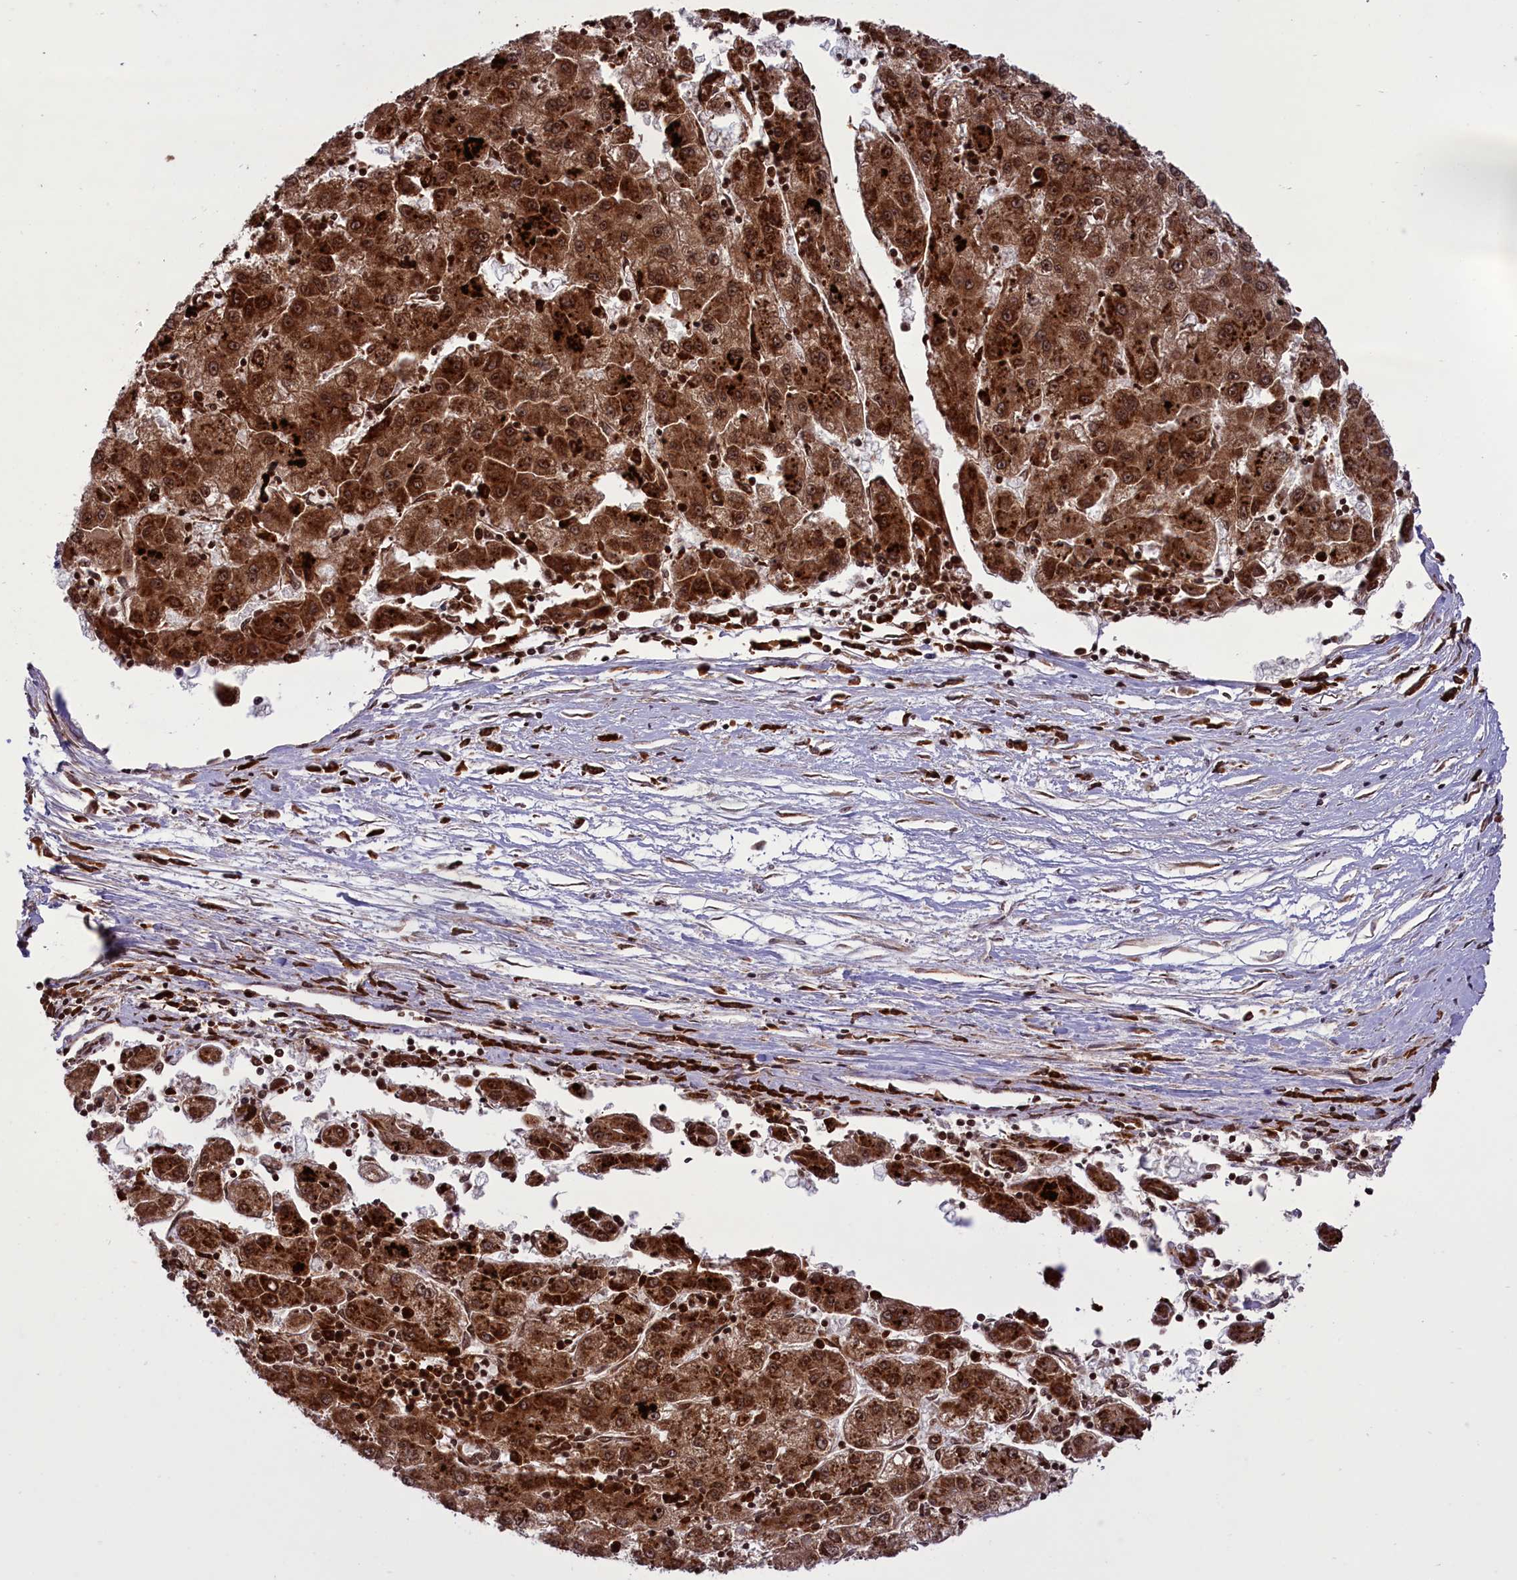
{"staining": {"intensity": "strong", "quantity": ">75%", "location": "cytoplasmic/membranous,nuclear"}, "tissue": "liver cancer", "cell_type": "Tumor cells", "image_type": "cancer", "snomed": [{"axis": "morphology", "description": "Carcinoma, Hepatocellular, NOS"}, {"axis": "topography", "description": "Liver"}], "caption": "Protein positivity by IHC demonstrates strong cytoplasmic/membranous and nuclear positivity in approximately >75% of tumor cells in liver hepatocellular carcinoma.", "gene": "NDUFS5", "patient": {"sex": "male", "age": 72}}